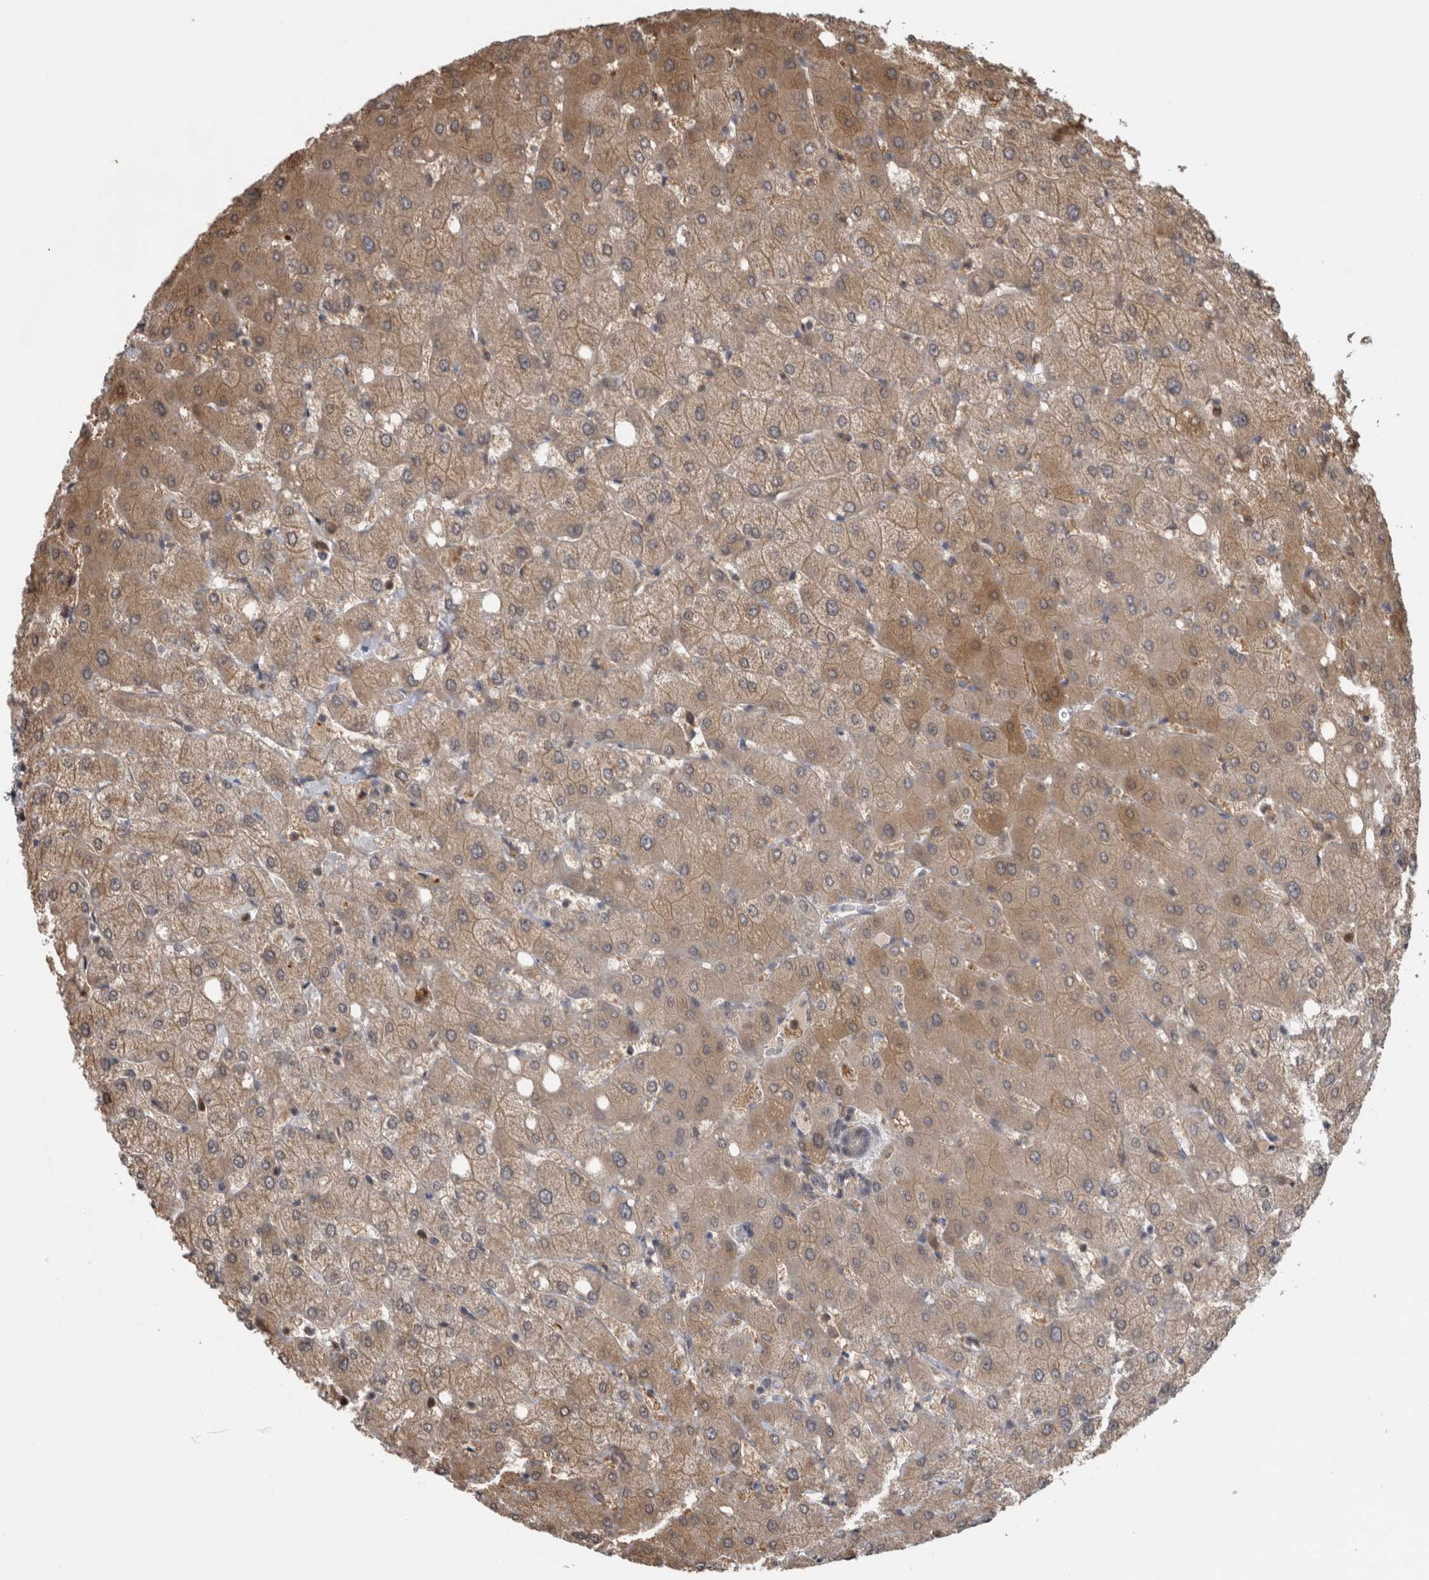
{"staining": {"intensity": "weak", "quantity": "<25%", "location": "cytoplasmic/membranous"}, "tissue": "liver", "cell_type": "Cholangiocytes", "image_type": "normal", "snomed": [{"axis": "morphology", "description": "Normal tissue, NOS"}, {"axis": "topography", "description": "Liver"}], "caption": "This histopathology image is of normal liver stained with immunohistochemistry (IHC) to label a protein in brown with the nuclei are counter-stained blue. There is no positivity in cholangiocytes. The staining was performed using DAB (3,3'-diaminobenzidine) to visualize the protein expression in brown, while the nuclei were stained in blue with hematoxylin (Magnification: 20x).", "gene": "USH1G", "patient": {"sex": "female", "age": 54}}